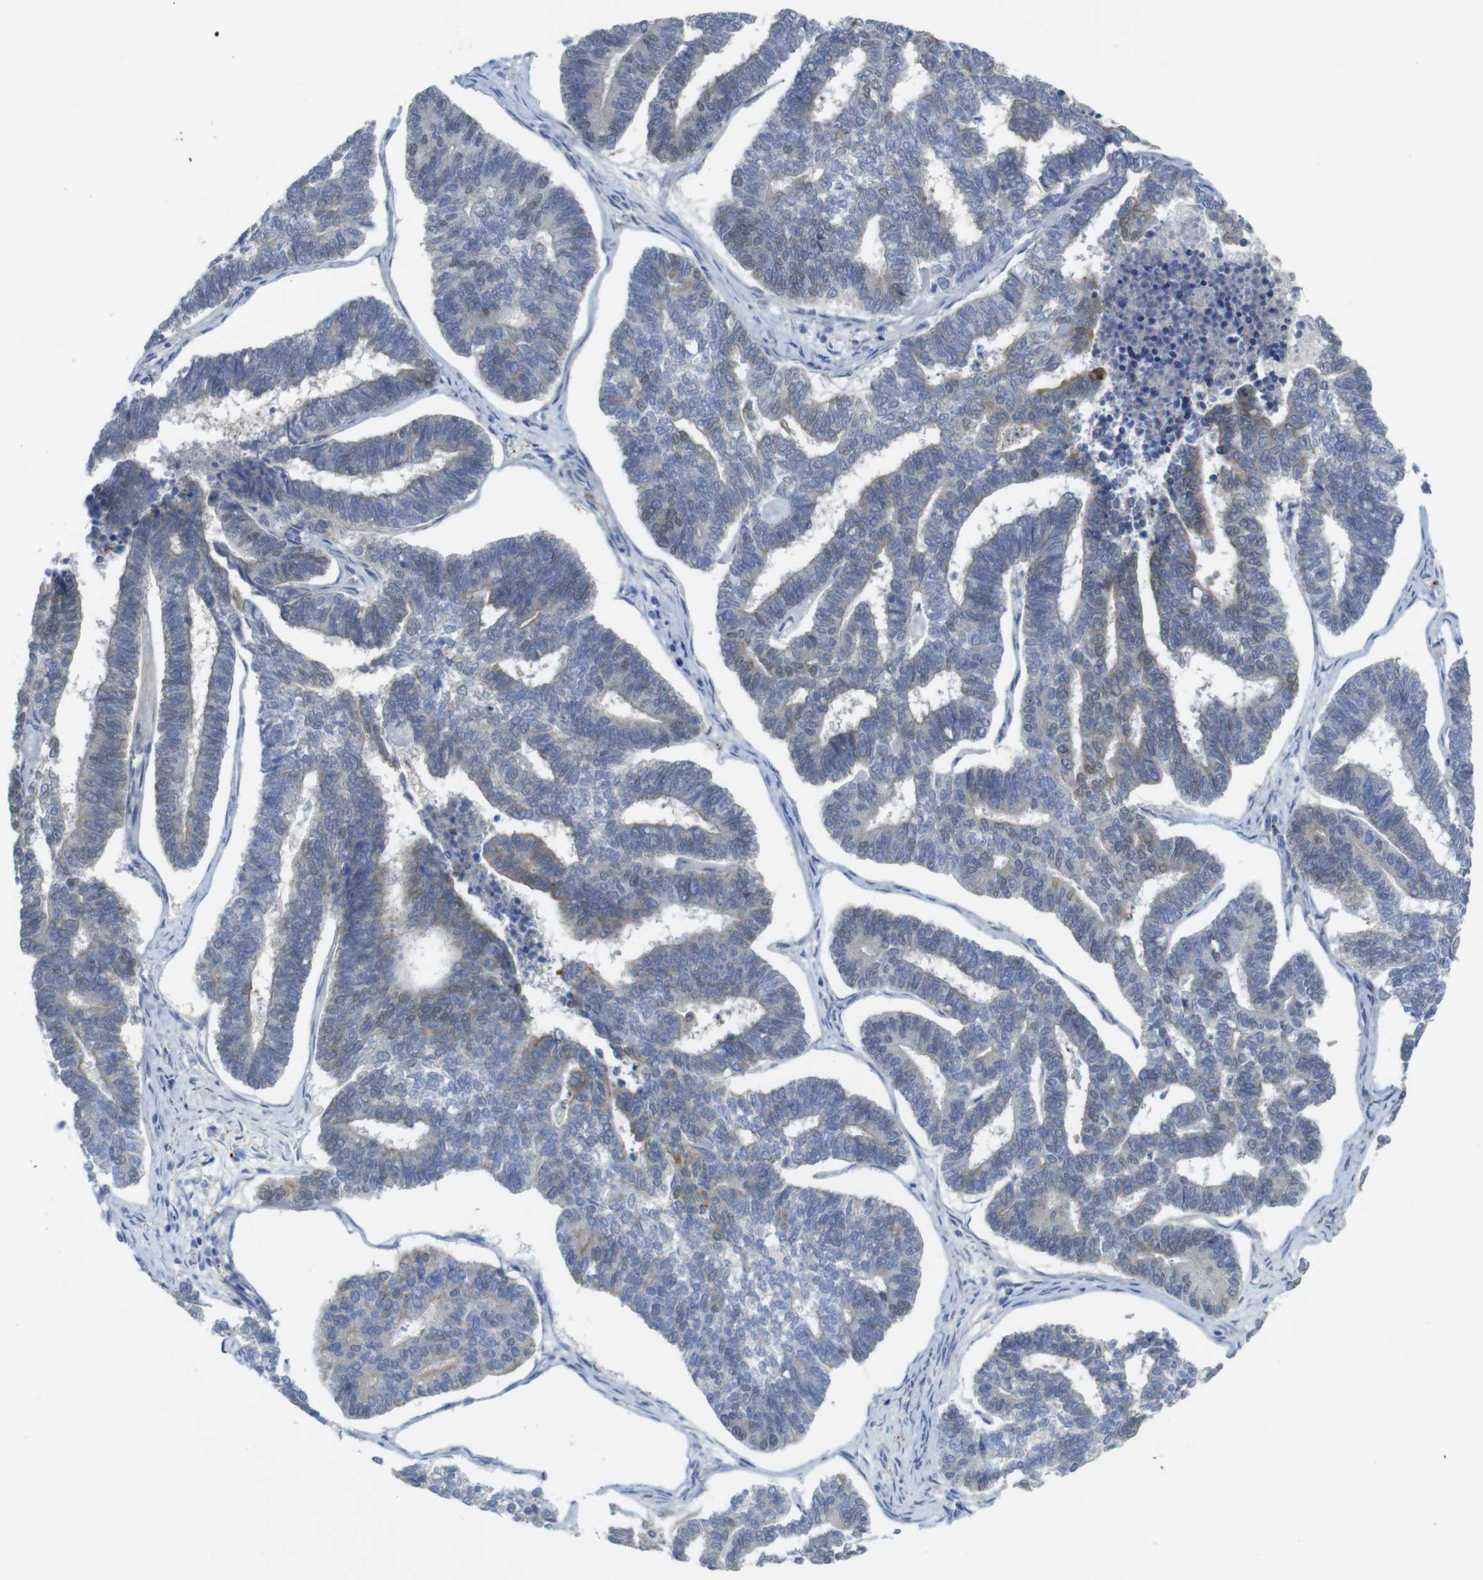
{"staining": {"intensity": "weak", "quantity": "<25%", "location": "cytoplasmic/membranous"}, "tissue": "endometrial cancer", "cell_type": "Tumor cells", "image_type": "cancer", "snomed": [{"axis": "morphology", "description": "Adenocarcinoma, NOS"}, {"axis": "topography", "description": "Endometrium"}], "caption": "IHC histopathology image of neoplastic tissue: human endometrial cancer stained with DAB reveals no significant protein expression in tumor cells.", "gene": "PTGER4", "patient": {"sex": "female", "age": 70}}